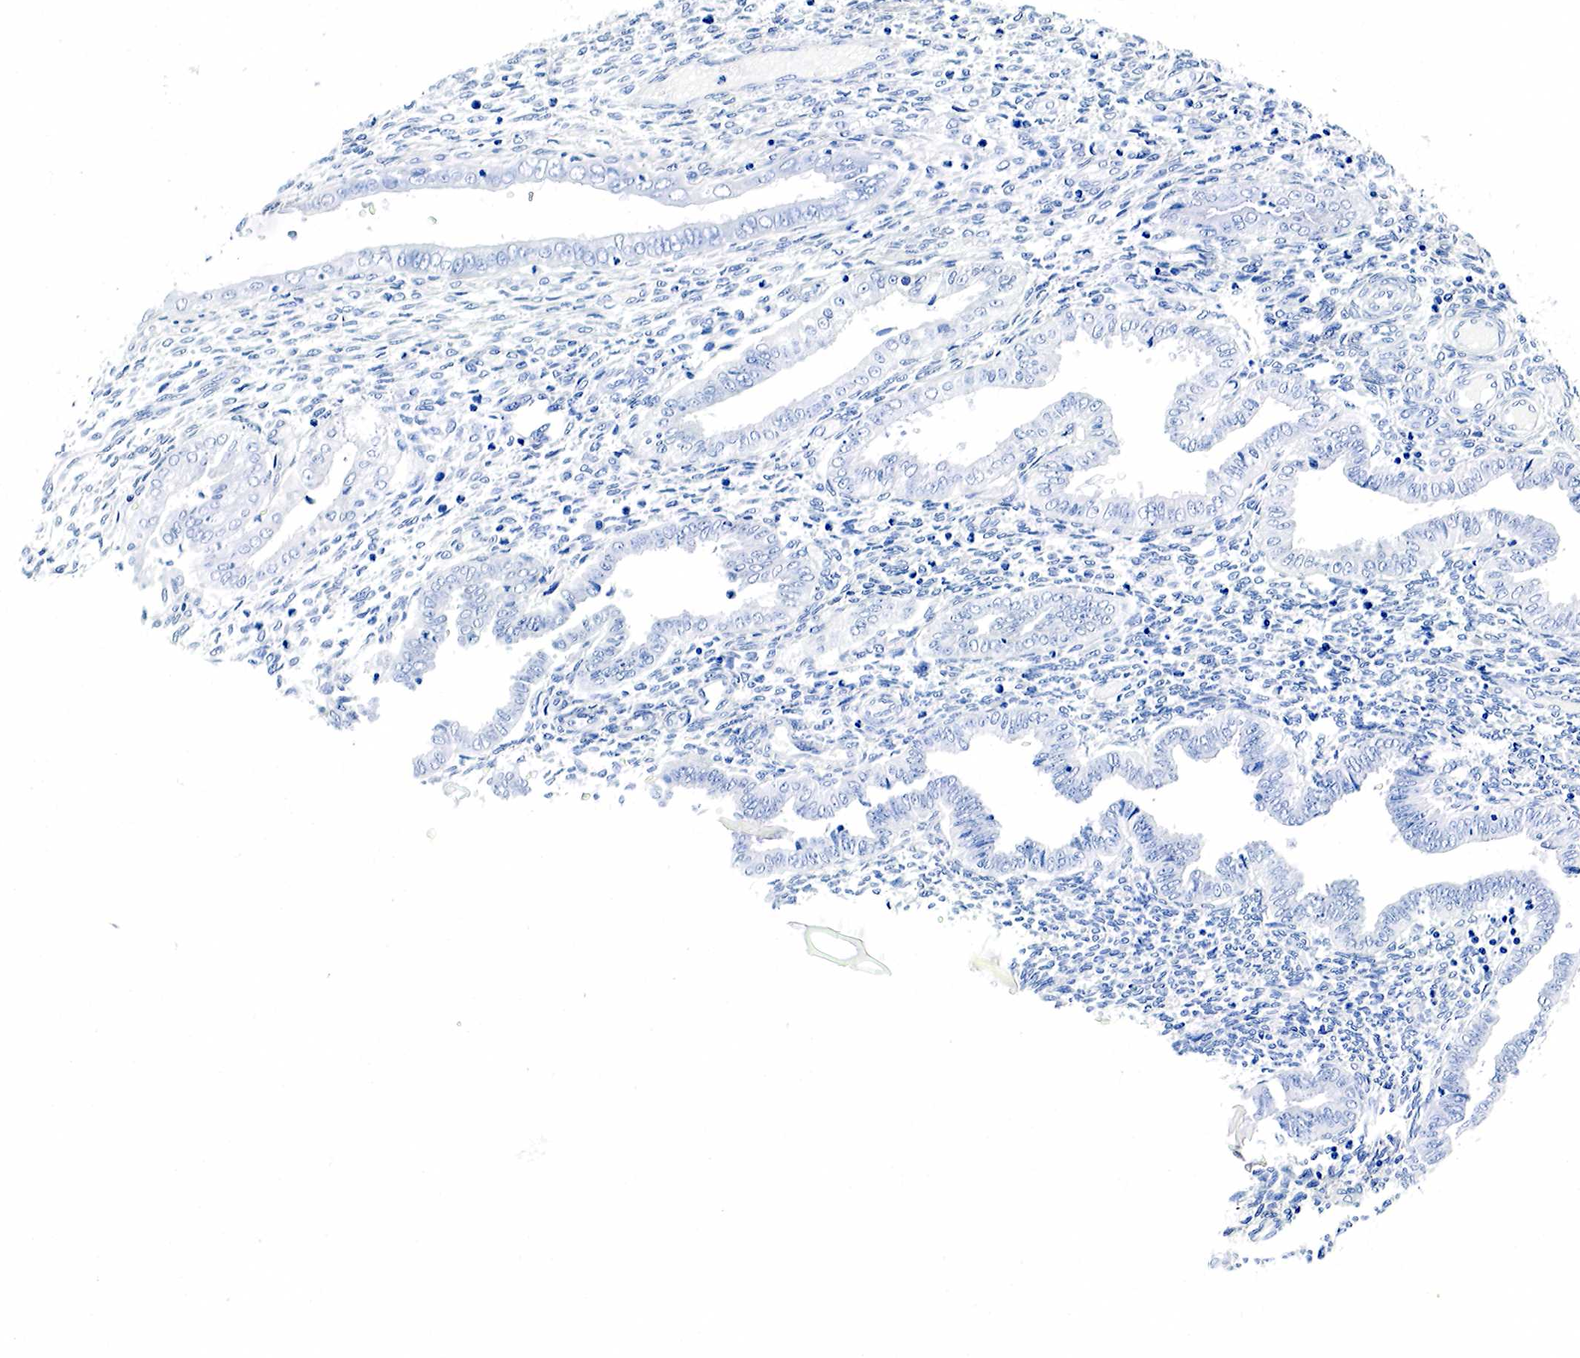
{"staining": {"intensity": "negative", "quantity": "none", "location": "none"}, "tissue": "endometrium", "cell_type": "Cells in endometrial stroma", "image_type": "normal", "snomed": [{"axis": "morphology", "description": "Normal tissue, NOS"}, {"axis": "topography", "description": "Endometrium"}], "caption": "DAB (3,3'-diaminobenzidine) immunohistochemical staining of benign human endometrium exhibits no significant expression in cells in endometrial stroma.", "gene": "GCG", "patient": {"sex": "female", "age": 36}}